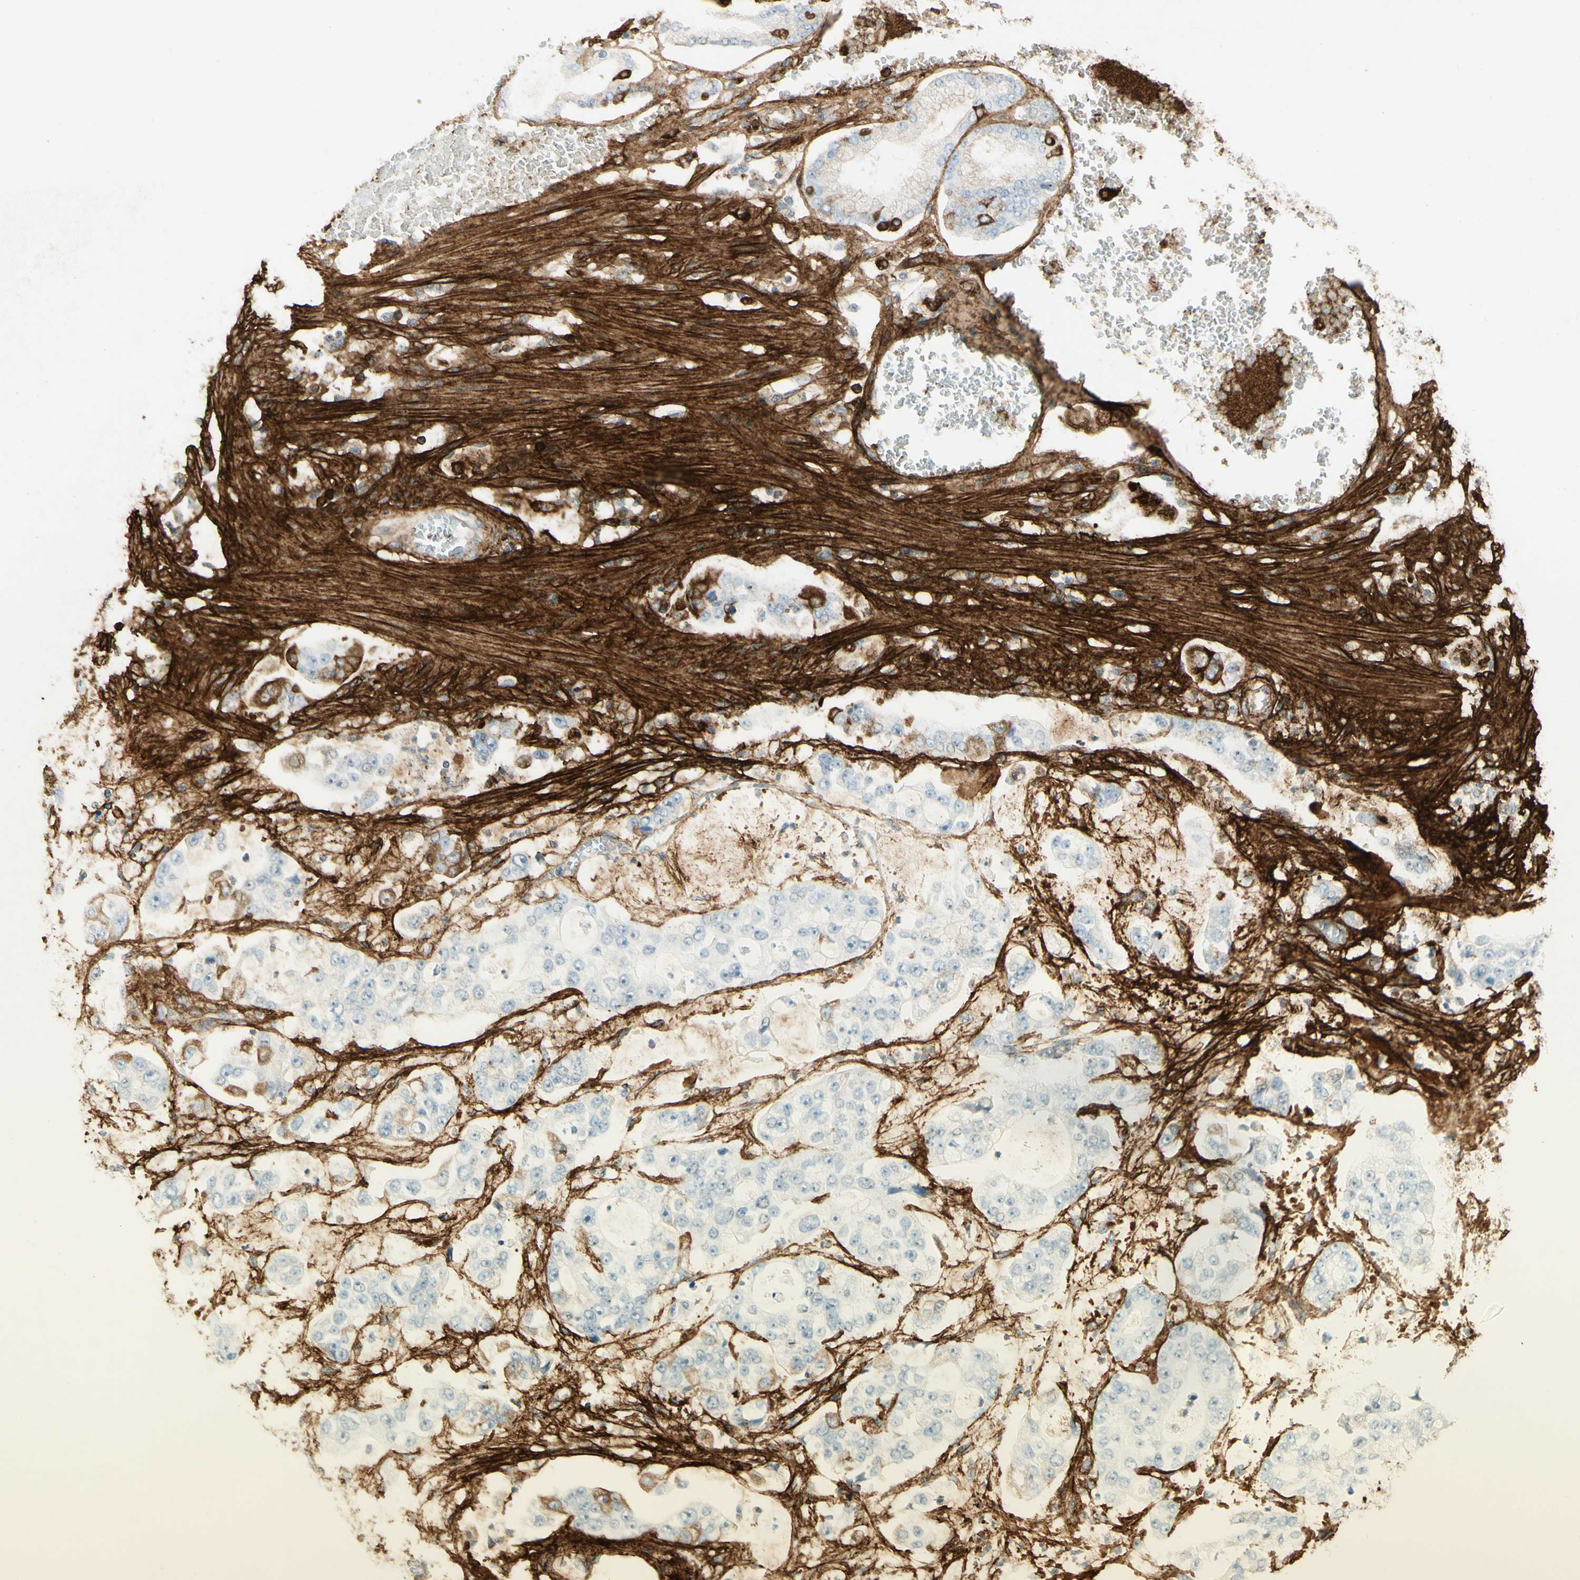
{"staining": {"intensity": "strong", "quantity": "<25%", "location": "cytoplasmic/membranous"}, "tissue": "stomach cancer", "cell_type": "Tumor cells", "image_type": "cancer", "snomed": [{"axis": "morphology", "description": "Adenocarcinoma, NOS"}, {"axis": "topography", "description": "Stomach"}], "caption": "This is an image of IHC staining of adenocarcinoma (stomach), which shows strong positivity in the cytoplasmic/membranous of tumor cells.", "gene": "TNN", "patient": {"sex": "male", "age": 76}}